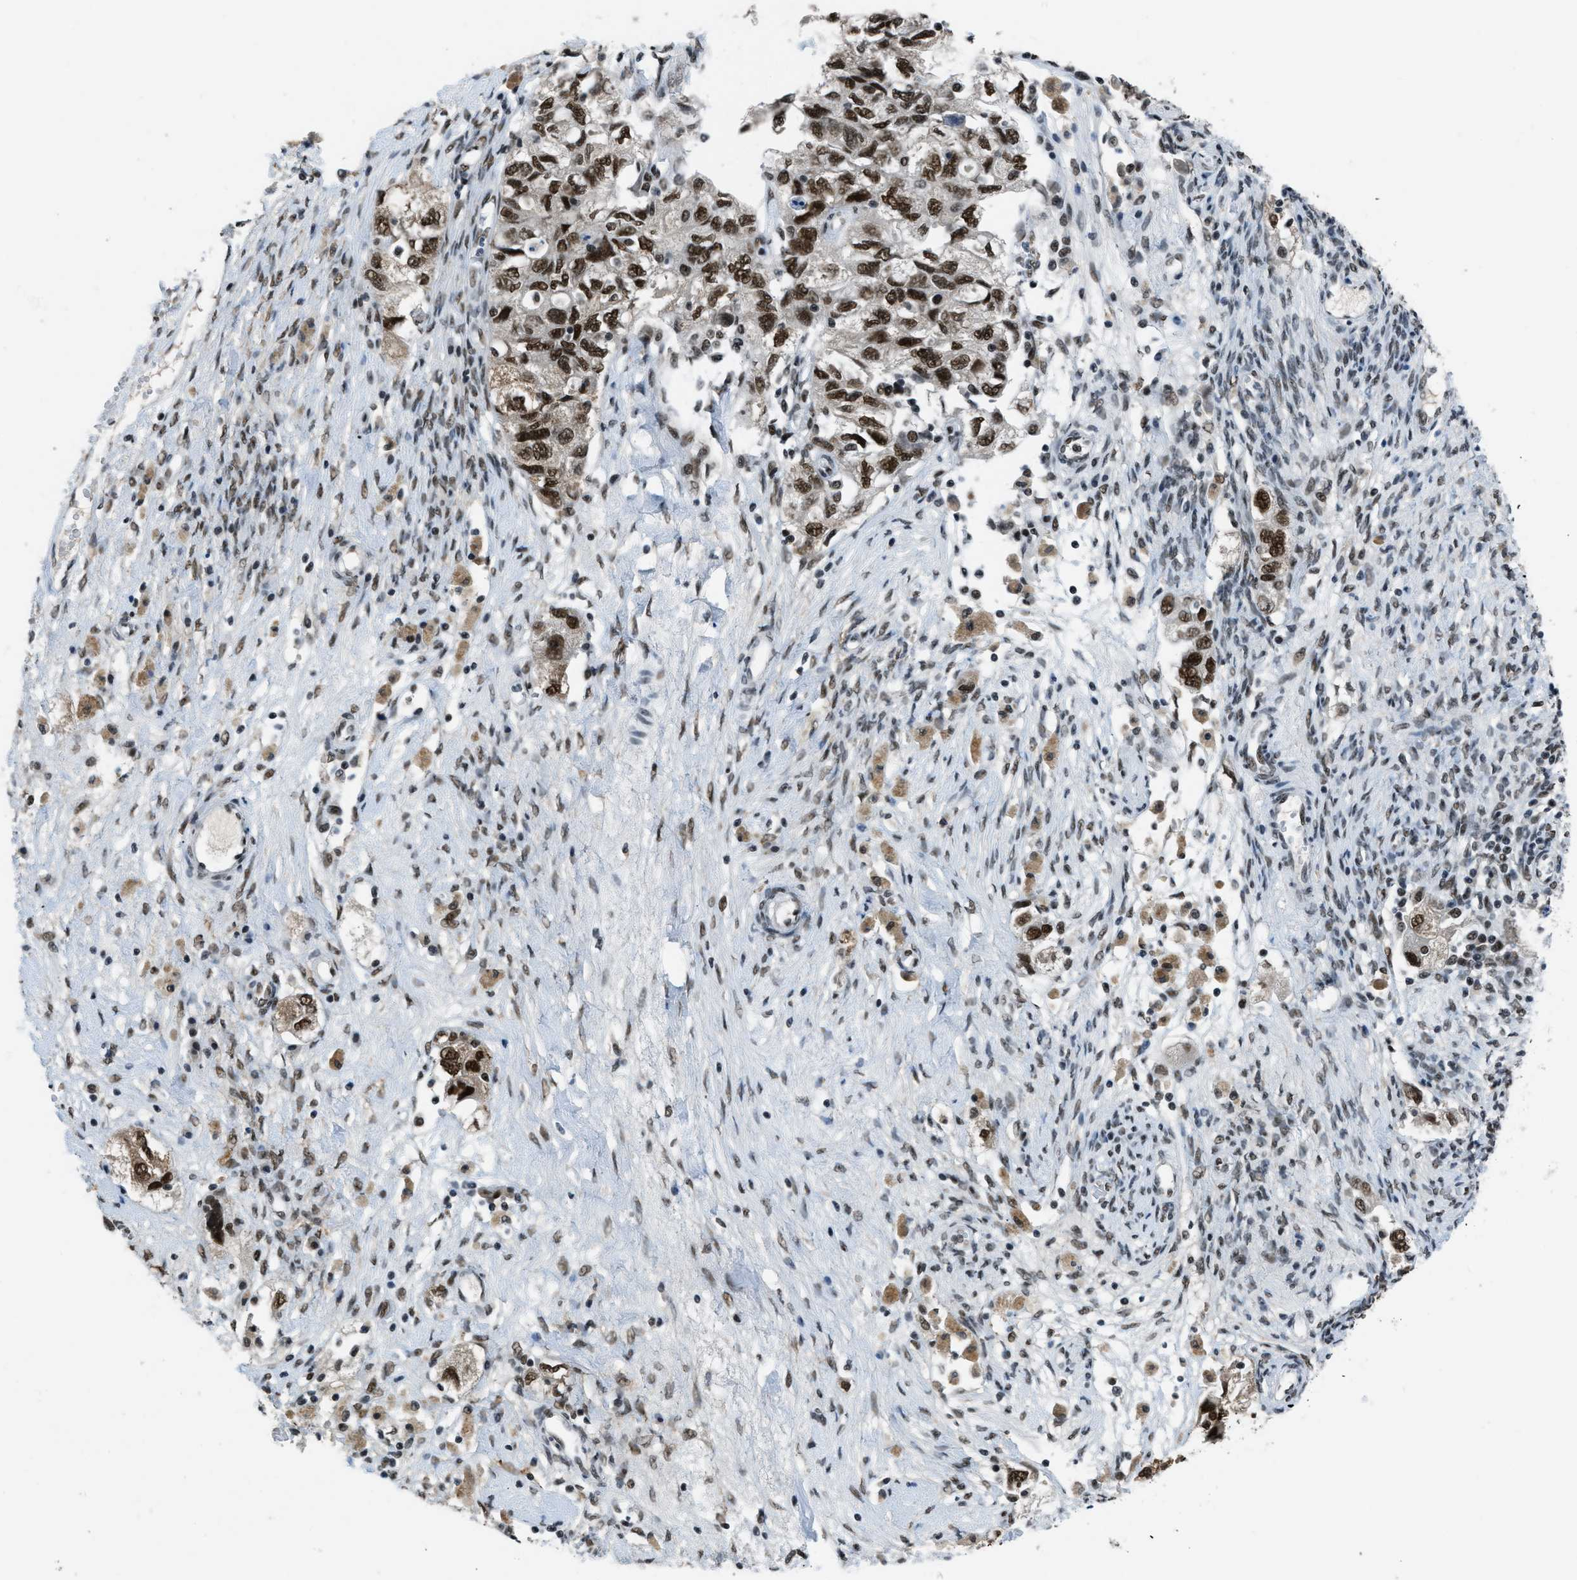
{"staining": {"intensity": "strong", "quantity": ">75%", "location": "nuclear"}, "tissue": "ovarian cancer", "cell_type": "Tumor cells", "image_type": "cancer", "snomed": [{"axis": "morphology", "description": "Carcinoma, NOS"}, {"axis": "morphology", "description": "Cystadenocarcinoma, serous, NOS"}, {"axis": "topography", "description": "Ovary"}], "caption": "Protein staining of serous cystadenocarcinoma (ovarian) tissue demonstrates strong nuclear staining in approximately >75% of tumor cells.", "gene": "GATAD2B", "patient": {"sex": "female", "age": 69}}